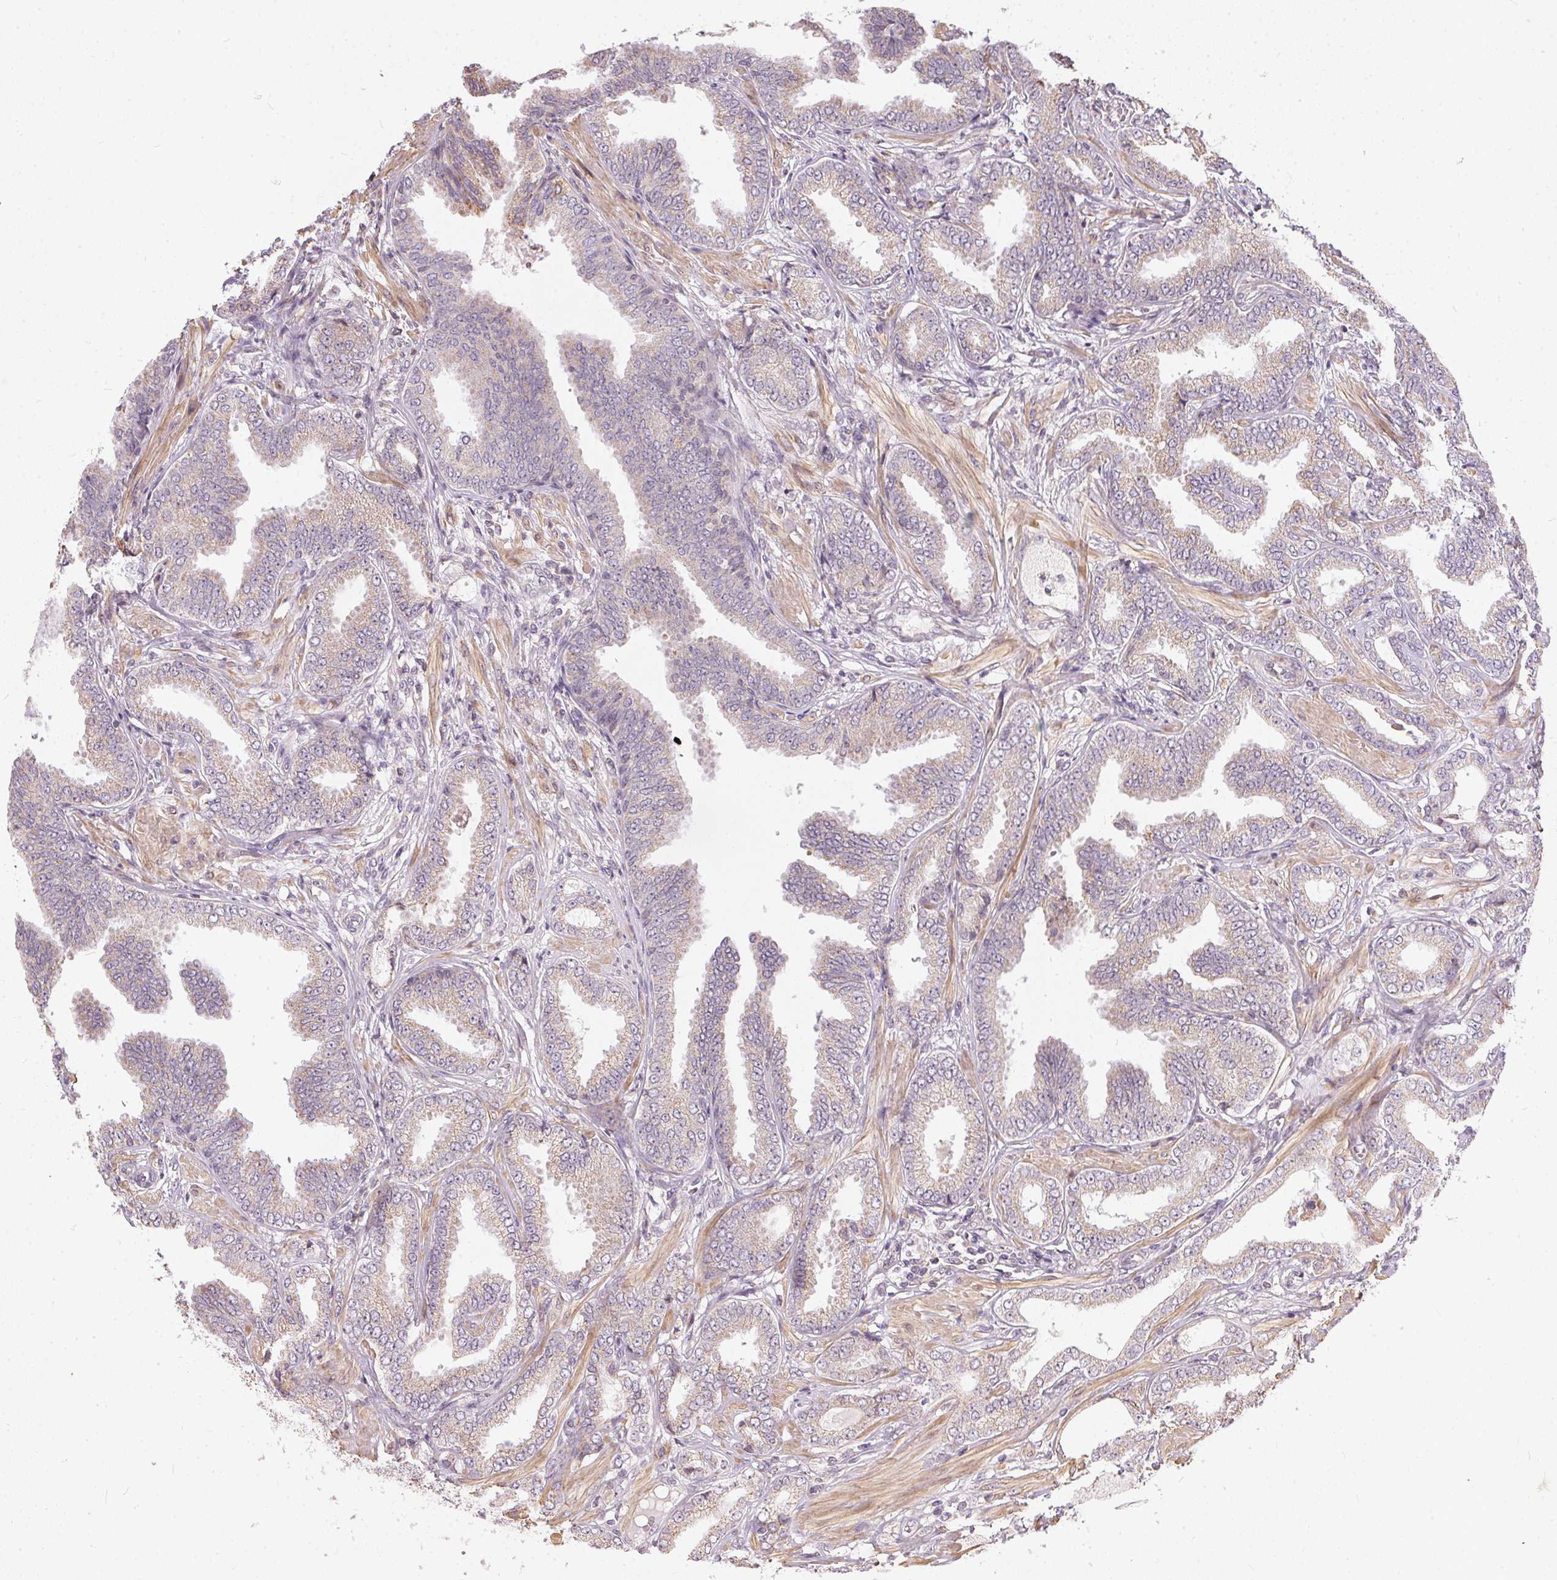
{"staining": {"intensity": "weak", "quantity": "<25%", "location": "cytoplasmic/membranous"}, "tissue": "prostate cancer", "cell_type": "Tumor cells", "image_type": "cancer", "snomed": [{"axis": "morphology", "description": "Adenocarcinoma, Low grade"}, {"axis": "topography", "description": "Prostate"}], "caption": "DAB immunohistochemical staining of adenocarcinoma (low-grade) (prostate) demonstrates no significant positivity in tumor cells. (DAB IHC with hematoxylin counter stain).", "gene": "VWA5B2", "patient": {"sex": "male", "age": 55}}